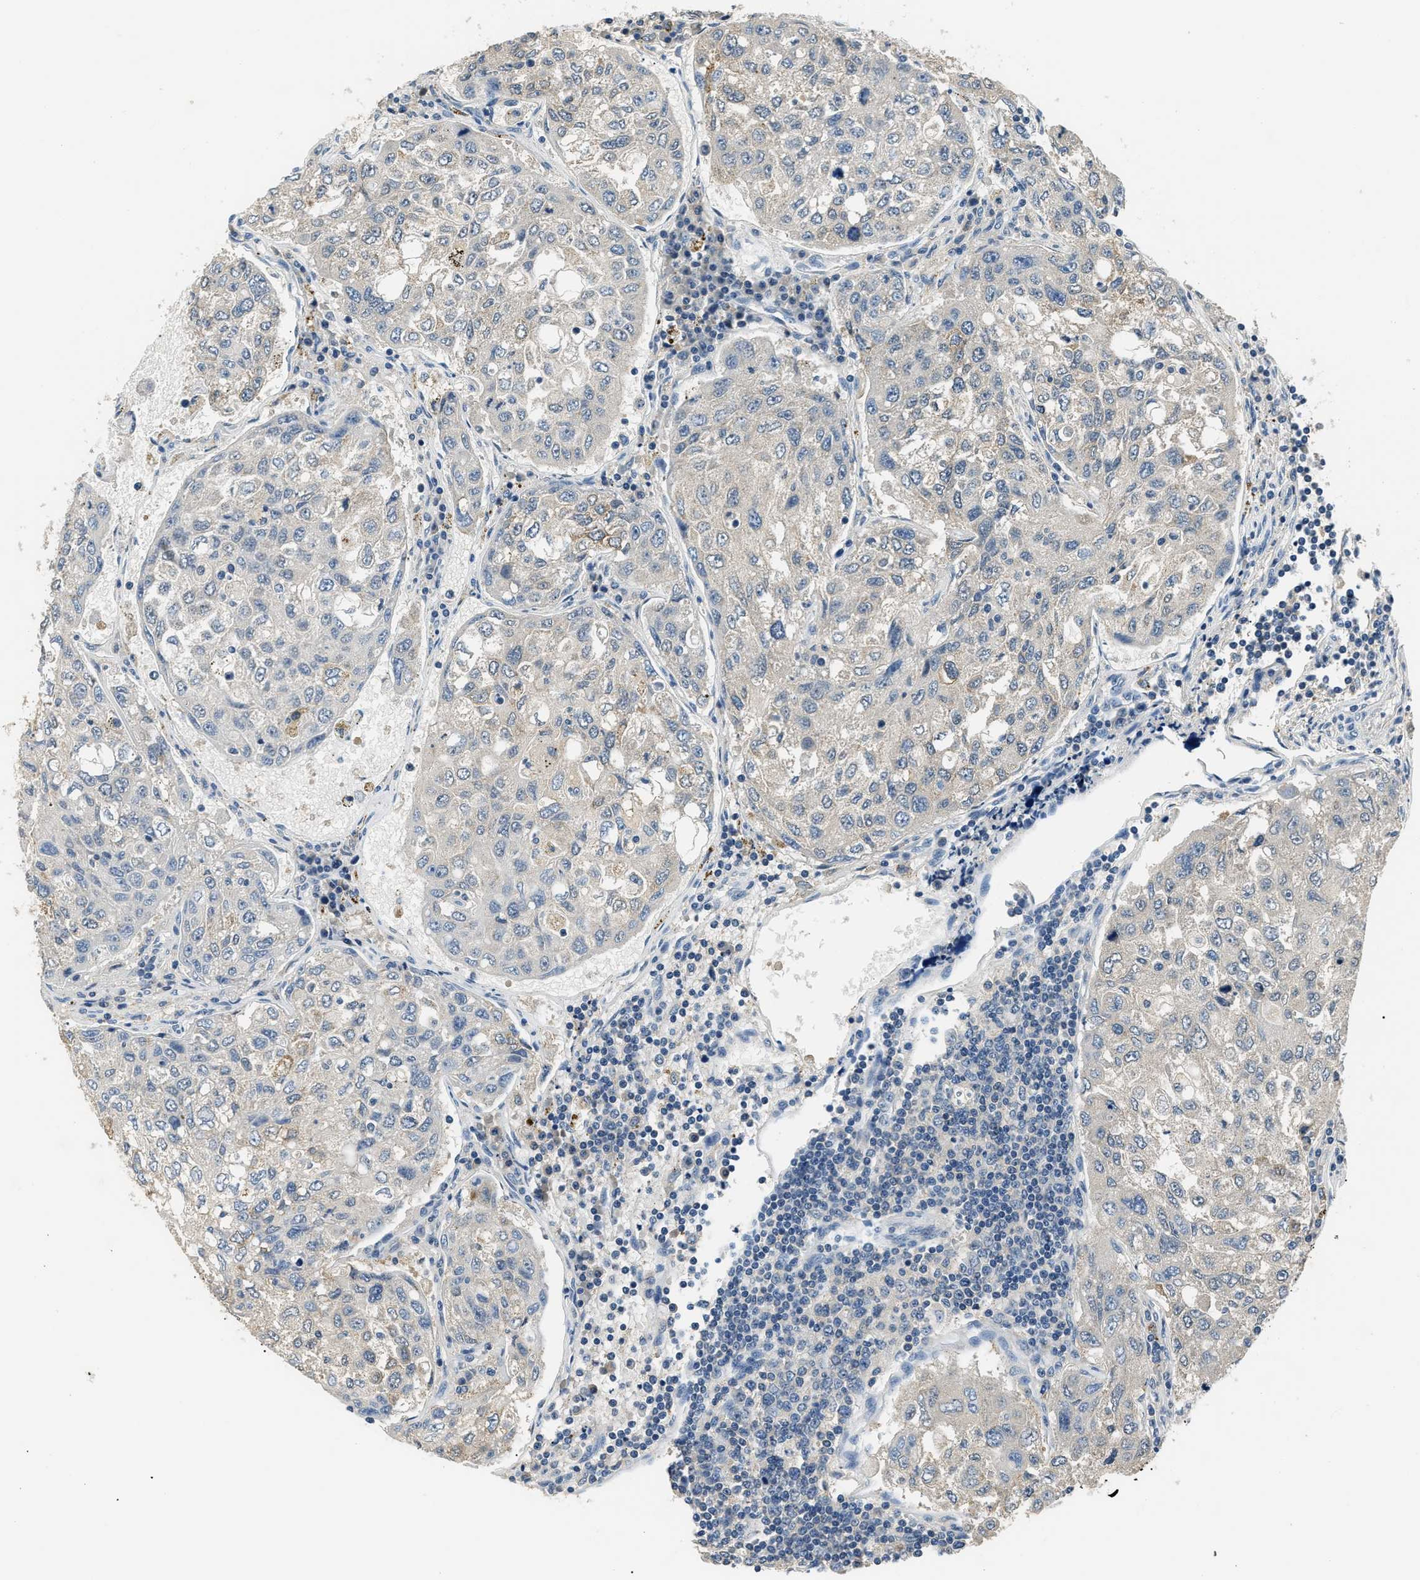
{"staining": {"intensity": "negative", "quantity": "none", "location": "none"}, "tissue": "urothelial cancer", "cell_type": "Tumor cells", "image_type": "cancer", "snomed": [{"axis": "morphology", "description": "Urothelial carcinoma, High grade"}, {"axis": "topography", "description": "Lymph node"}, {"axis": "topography", "description": "Urinary bladder"}], "caption": "The immunohistochemistry (IHC) image has no significant positivity in tumor cells of urothelial cancer tissue.", "gene": "INHA", "patient": {"sex": "male", "age": 51}}